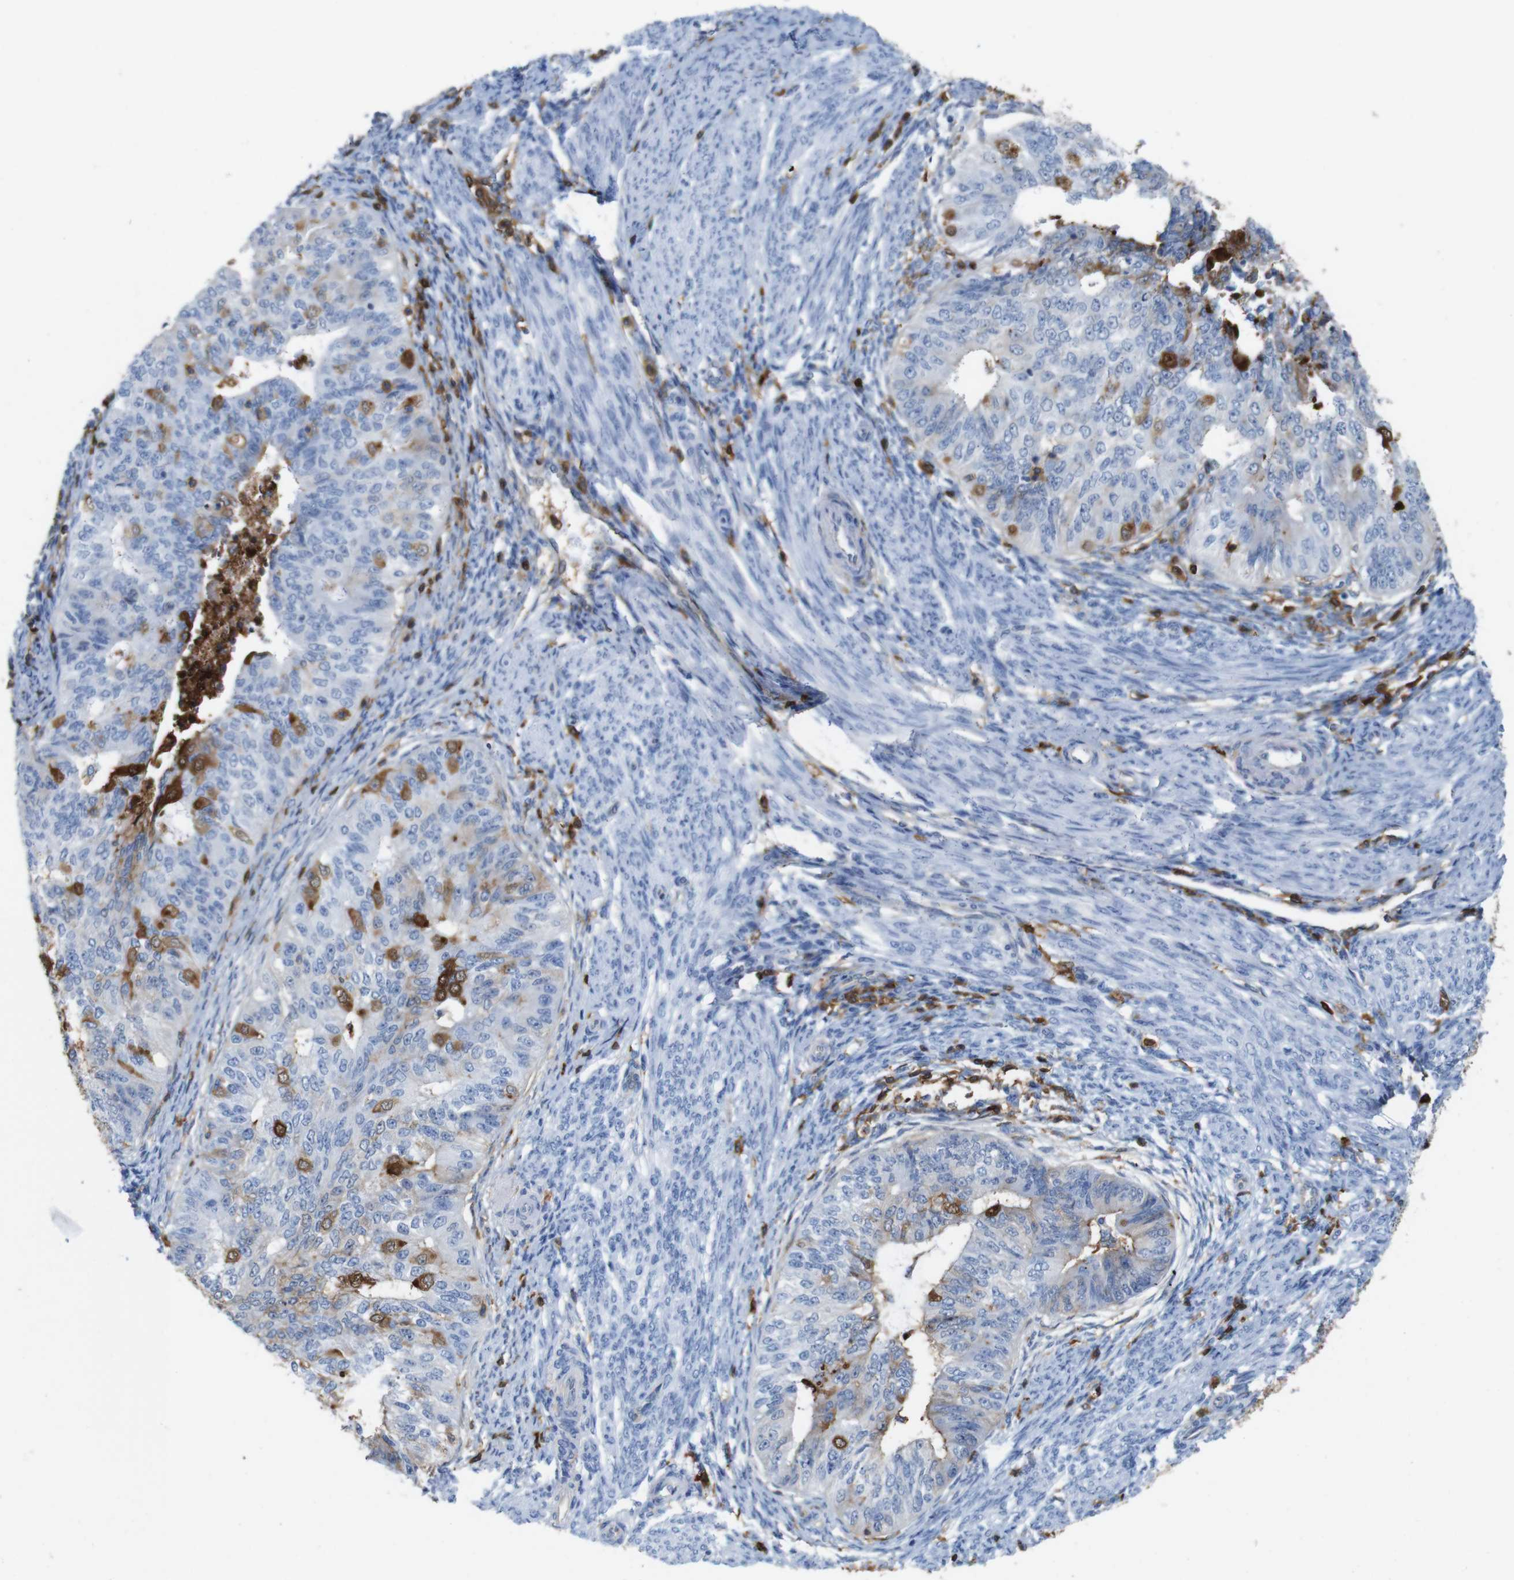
{"staining": {"intensity": "moderate", "quantity": "<25%", "location": "cytoplasmic/membranous,nuclear"}, "tissue": "endometrial cancer", "cell_type": "Tumor cells", "image_type": "cancer", "snomed": [{"axis": "morphology", "description": "Adenocarcinoma, NOS"}, {"axis": "topography", "description": "Endometrium"}], "caption": "Immunohistochemistry histopathology image of human endometrial cancer stained for a protein (brown), which reveals low levels of moderate cytoplasmic/membranous and nuclear positivity in approximately <25% of tumor cells.", "gene": "ANXA1", "patient": {"sex": "female", "age": 32}}